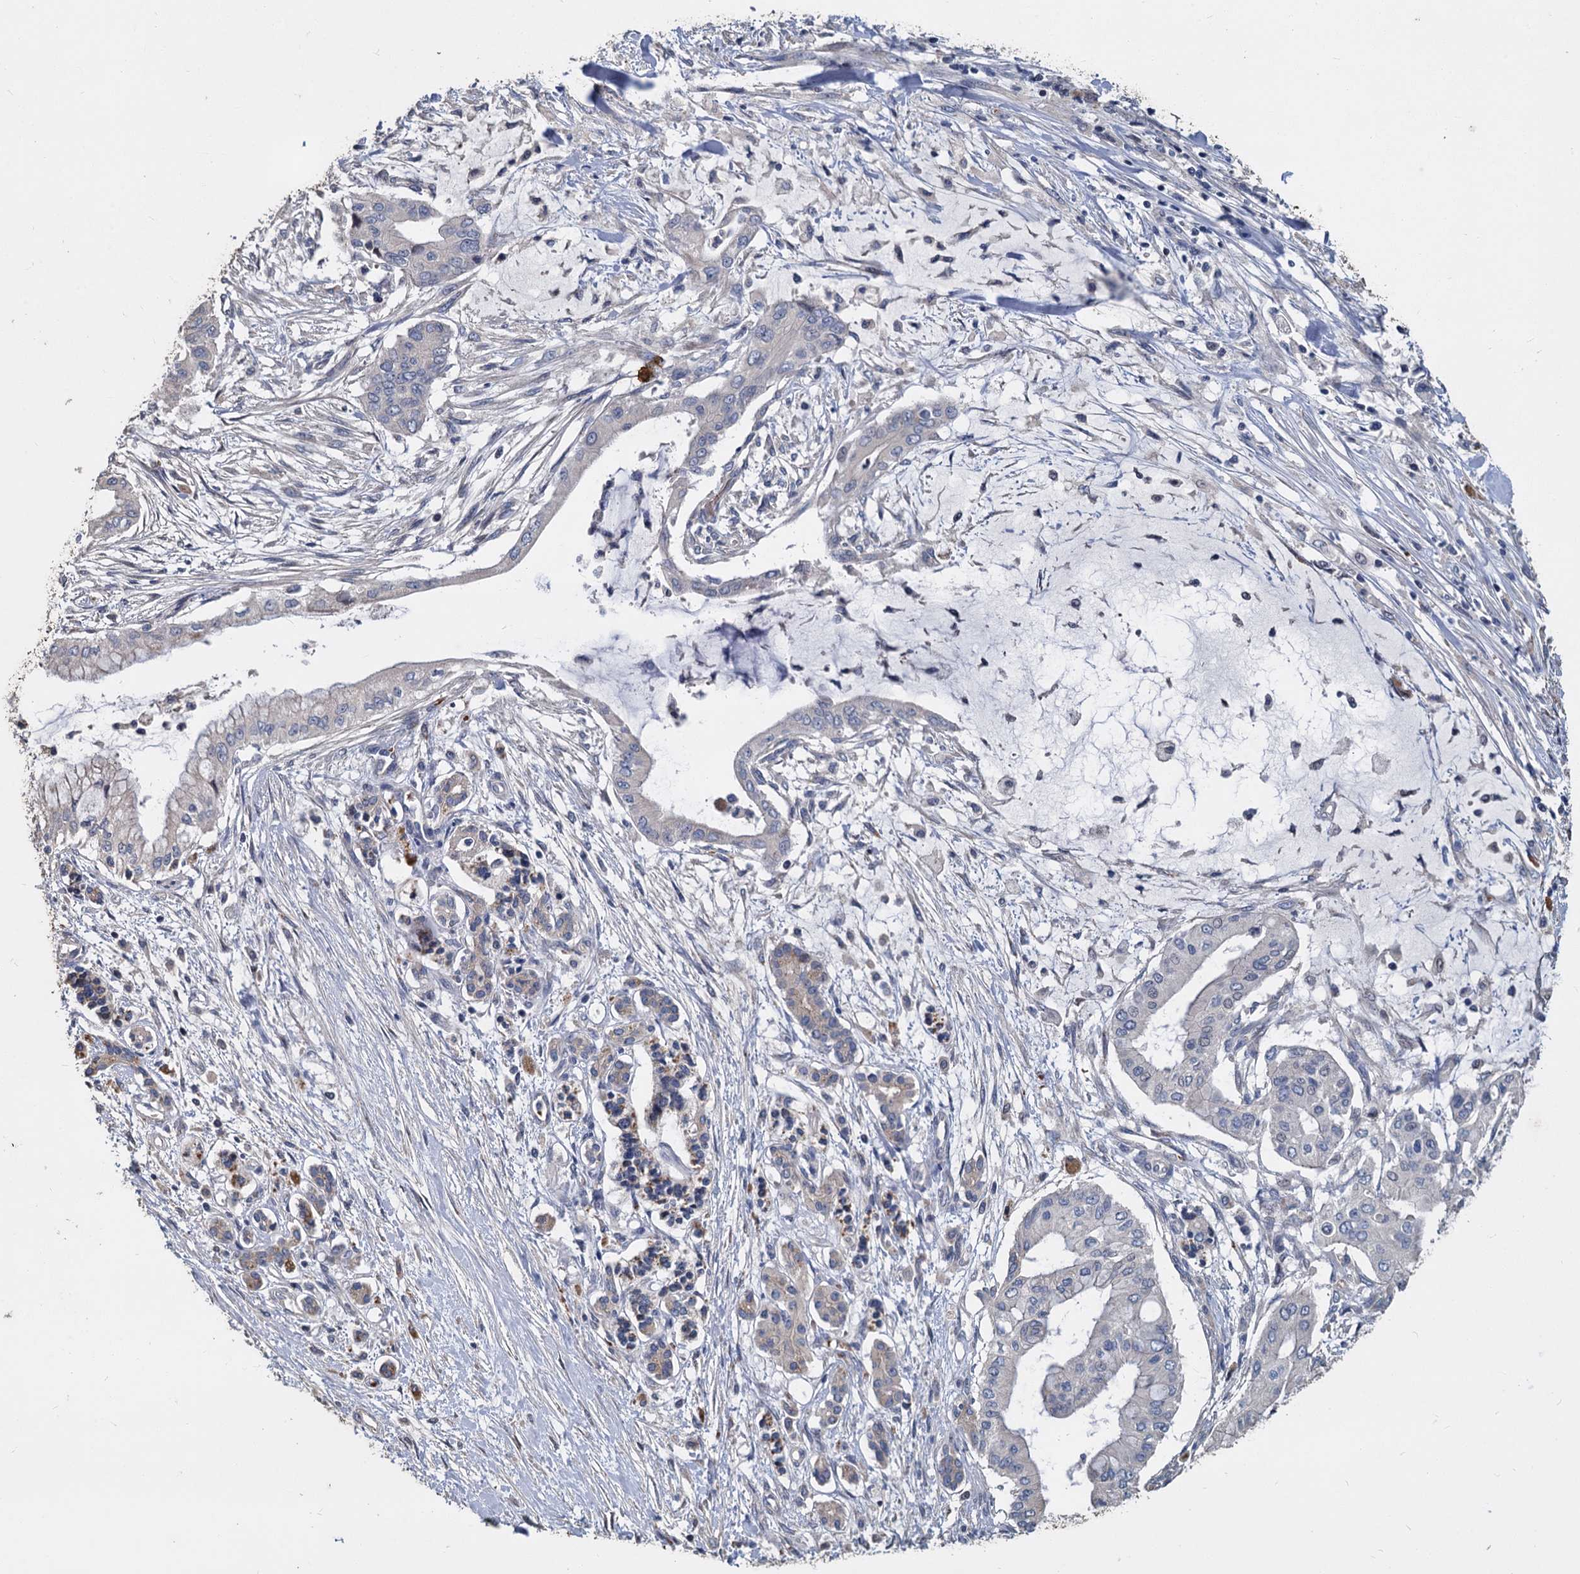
{"staining": {"intensity": "negative", "quantity": "none", "location": "none"}, "tissue": "pancreatic cancer", "cell_type": "Tumor cells", "image_type": "cancer", "snomed": [{"axis": "morphology", "description": "Adenocarcinoma, NOS"}, {"axis": "topography", "description": "Pancreas"}], "caption": "An immunohistochemistry micrograph of adenocarcinoma (pancreatic) is shown. There is no staining in tumor cells of adenocarcinoma (pancreatic). (Stains: DAB (3,3'-diaminobenzidine) immunohistochemistry (IHC) with hematoxylin counter stain, Microscopy: brightfield microscopy at high magnification).", "gene": "TCTN2", "patient": {"sex": "male", "age": 46}}